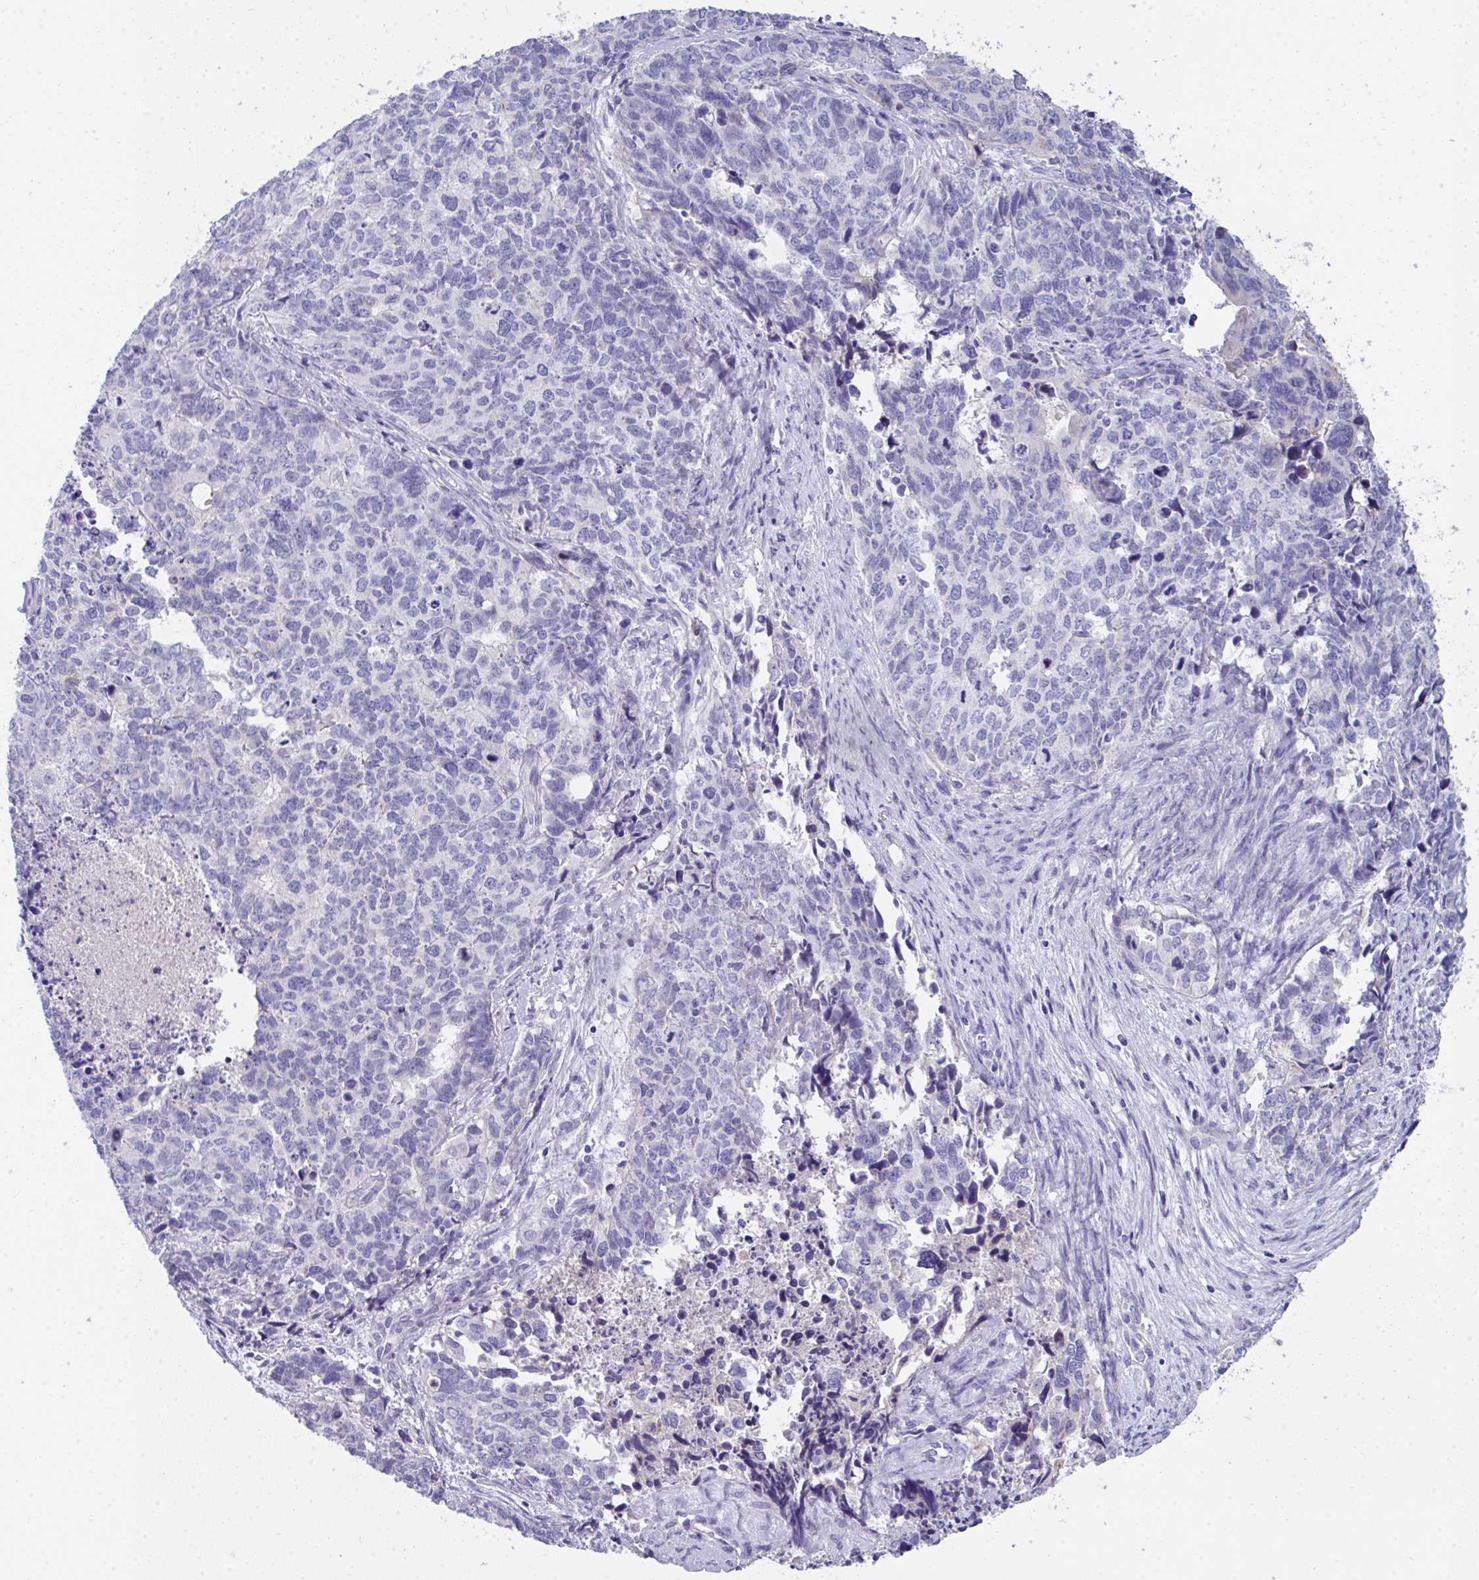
{"staining": {"intensity": "negative", "quantity": "none", "location": "none"}, "tissue": "cervical cancer", "cell_type": "Tumor cells", "image_type": "cancer", "snomed": [{"axis": "morphology", "description": "Adenocarcinoma, NOS"}, {"axis": "topography", "description": "Cervix"}], "caption": "Cervical adenocarcinoma was stained to show a protein in brown. There is no significant positivity in tumor cells.", "gene": "COA5", "patient": {"sex": "female", "age": 63}}